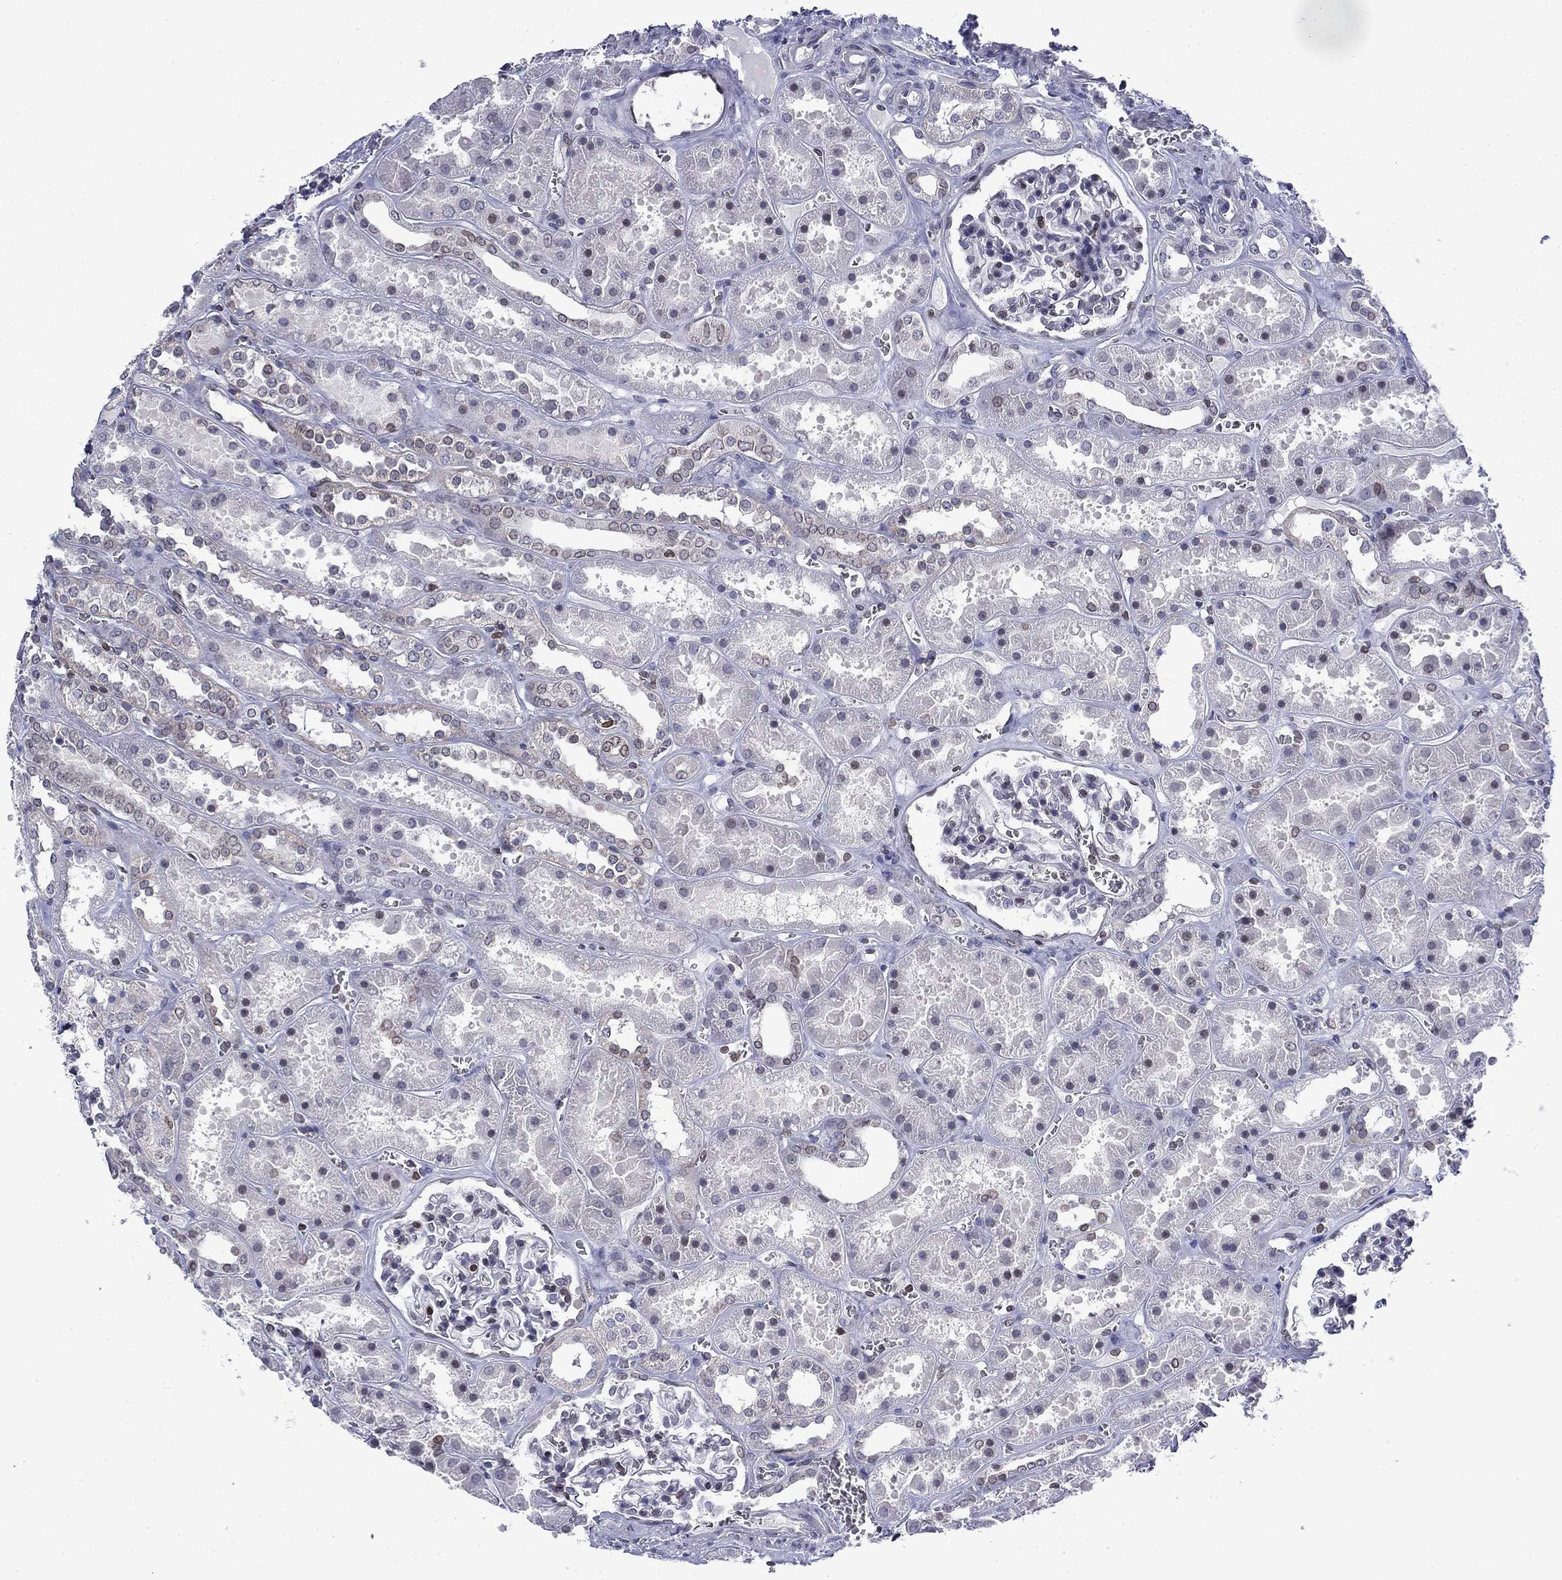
{"staining": {"intensity": "negative", "quantity": "none", "location": "none"}, "tissue": "kidney", "cell_type": "Cells in glomeruli", "image_type": "normal", "snomed": [{"axis": "morphology", "description": "Normal tissue, NOS"}, {"axis": "topography", "description": "Kidney"}], "caption": "Image shows no significant protein positivity in cells in glomeruli of unremarkable kidney. (Stains: DAB (3,3'-diaminobenzidine) immunohistochemistry with hematoxylin counter stain, Microscopy: brightfield microscopy at high magnification).", "gene": "SLA", "patient": {"sex": "female", "age": 41}}